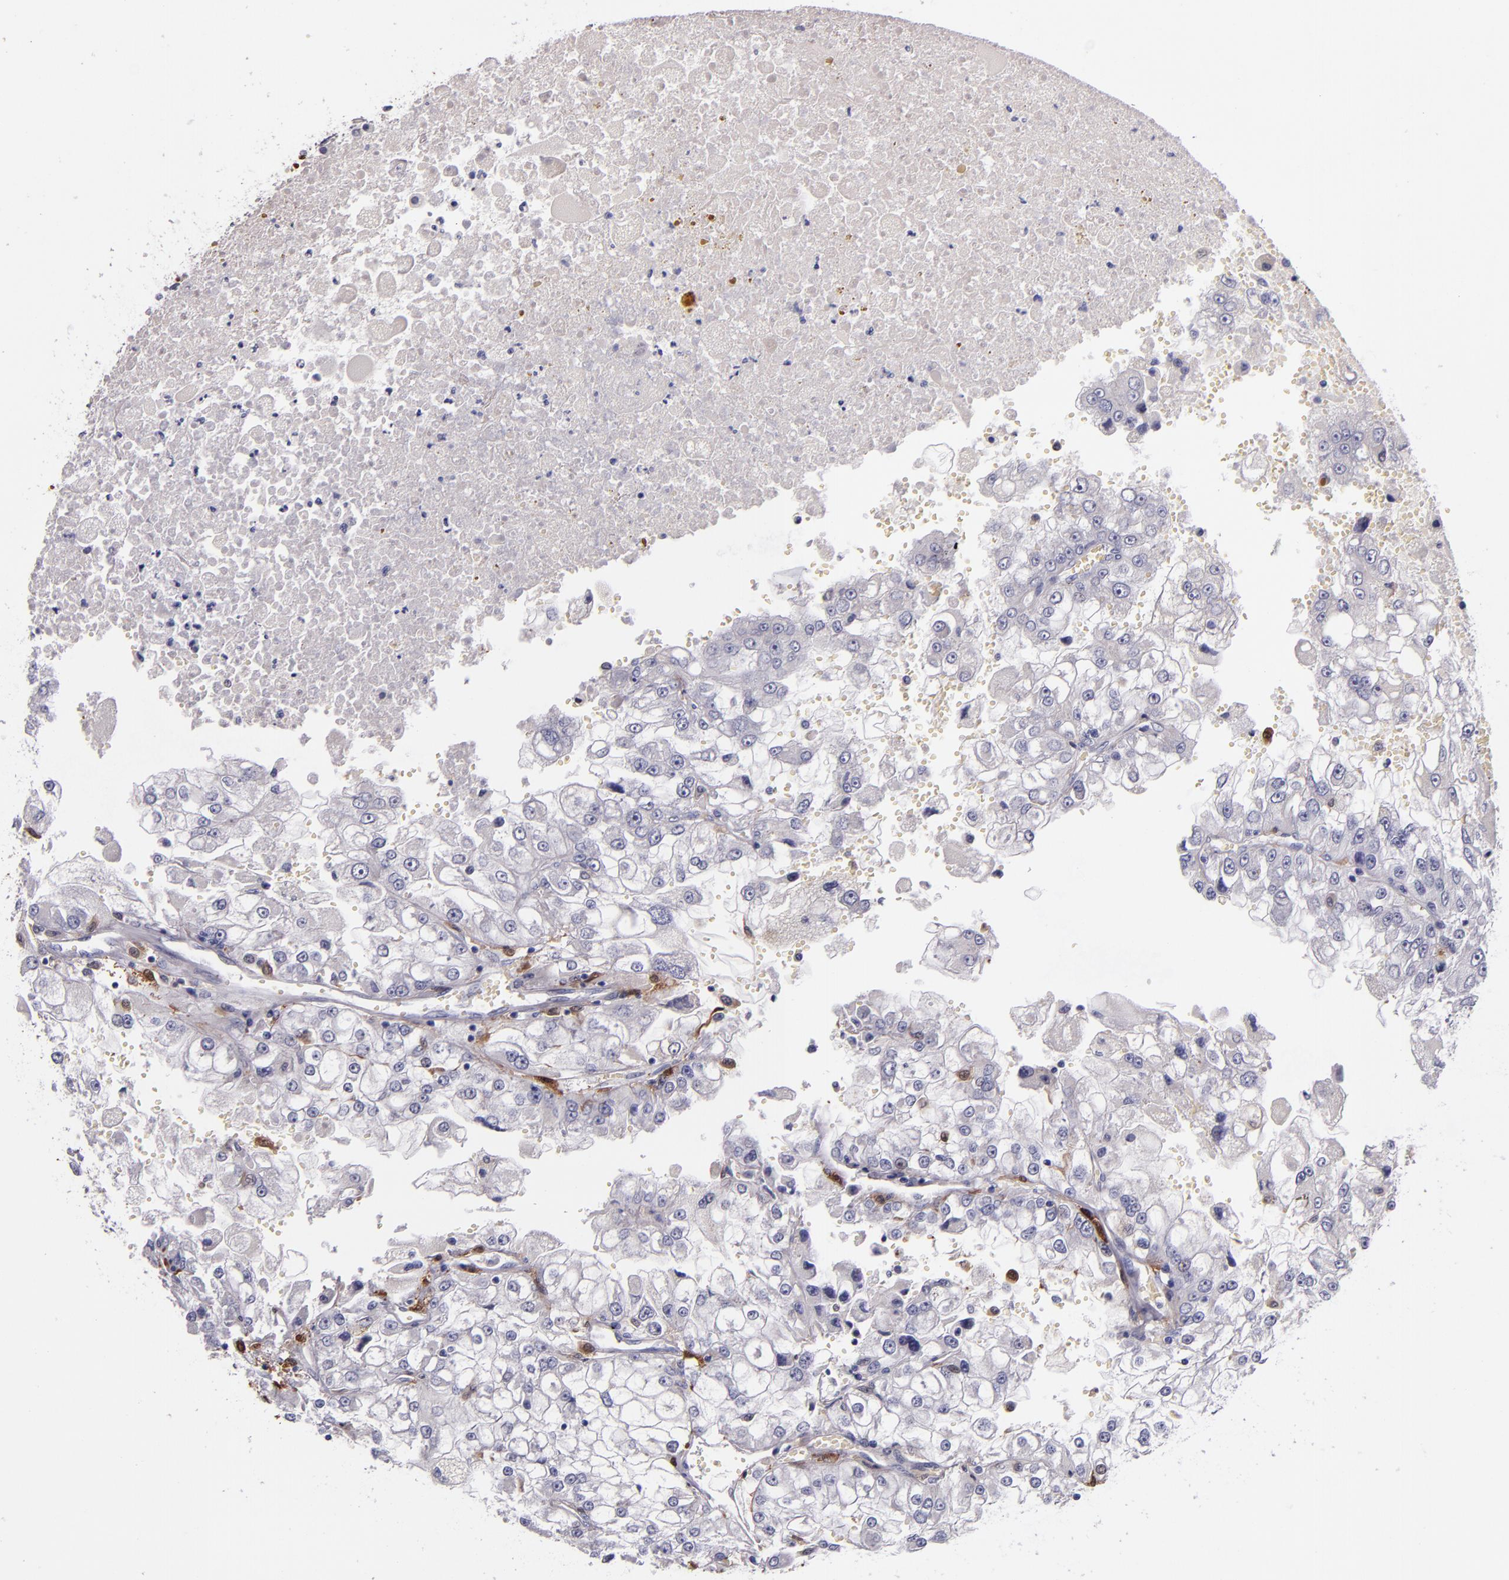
{"staining": {"intensity": "negative", "quantity": "none", "location": "none"}, "tissue": "renal cancer", "cell_type": "Tumor cells", "image_type": "cancer", "snomed": [{"axis": "morphology", "description": "Adenocarcinoma, NOS"}, {"axis": "topography", "description": "Kidney"}], "caption": "A high-resolution image shows immunohistochemistry (IHC) staining of renal cancer, which shows no significant staining in tumor cells.", "gene": "F13A1", "patient": {"sex": "female", "age": 83}}